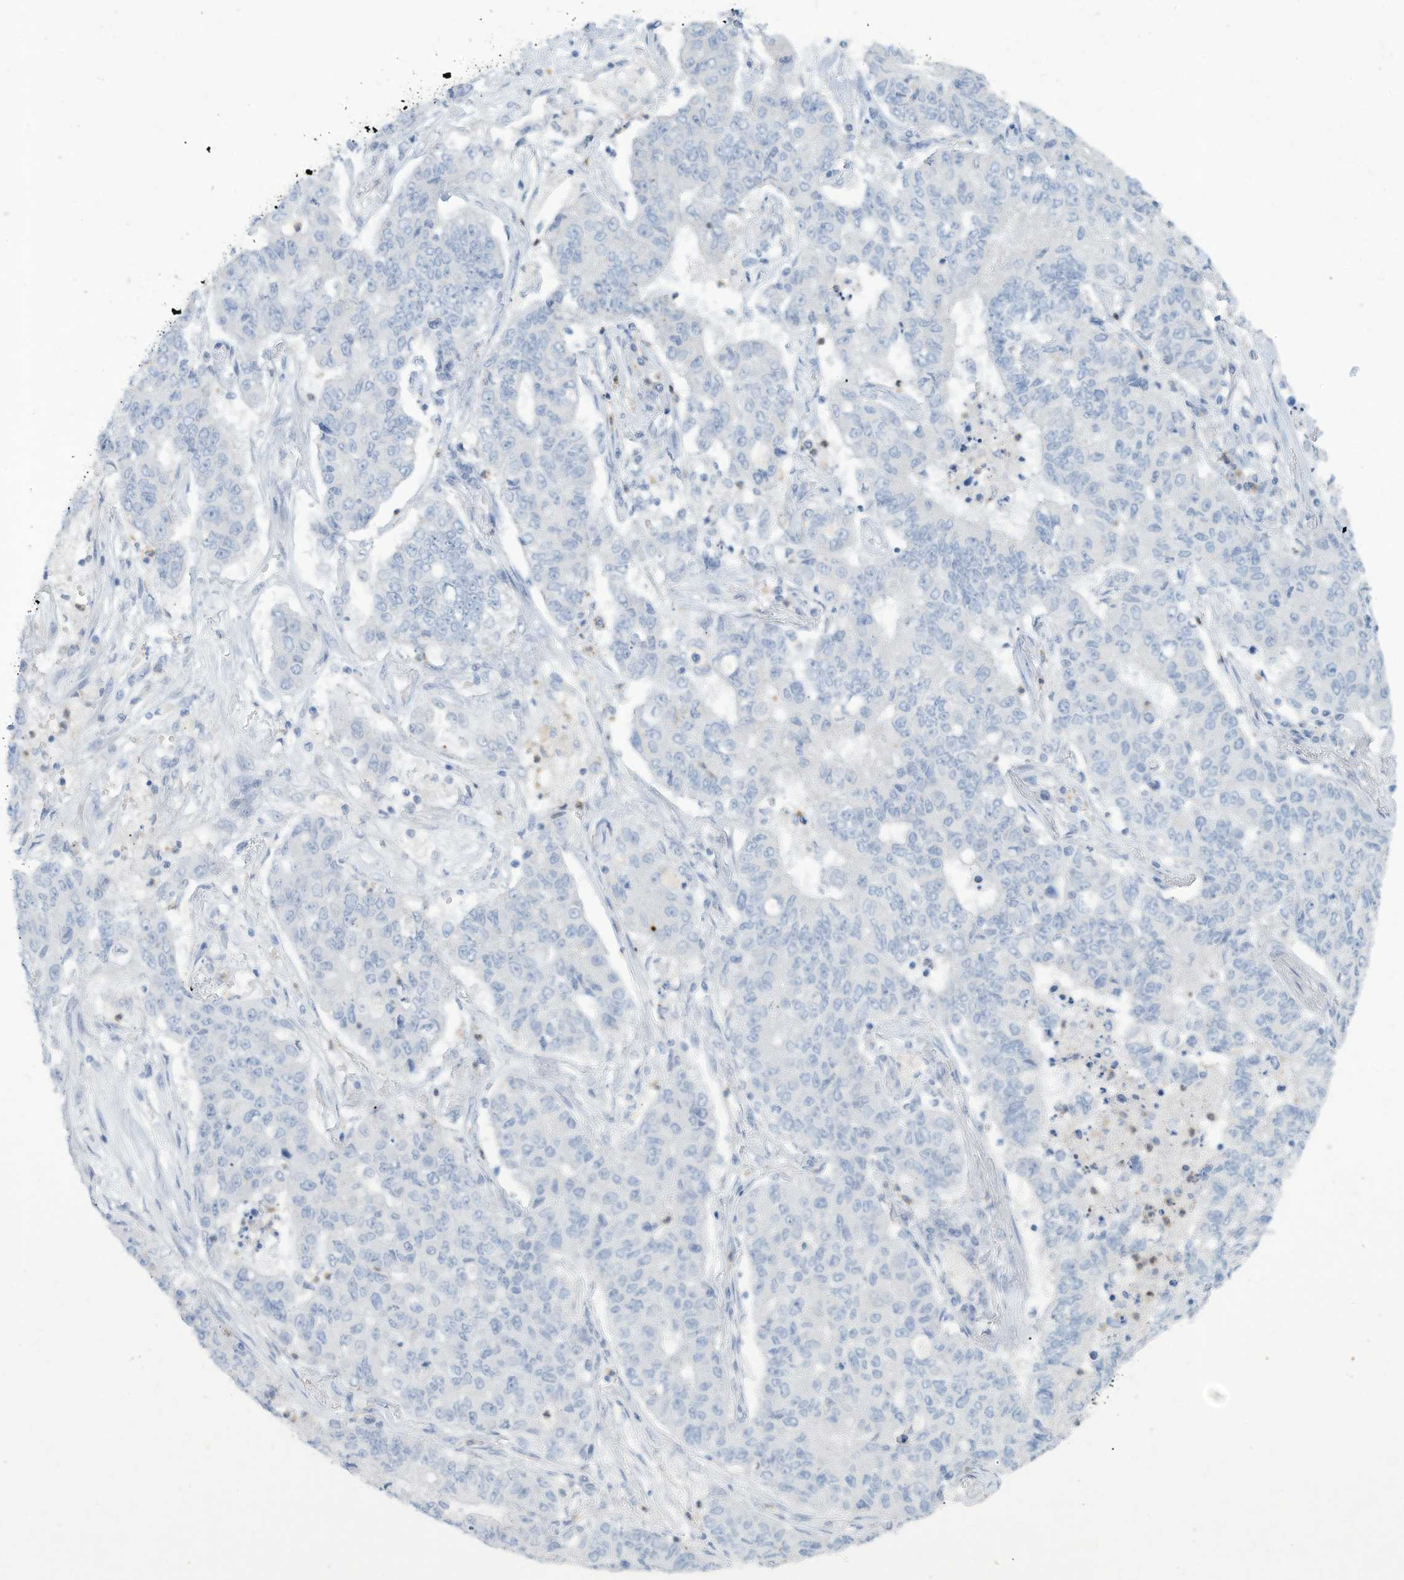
{"staining": {"intensity": "negative", "quantity": "none", "location": "none"}, "tissue": "lung cancer", "cell_type": "Tumor cells", "image_type": "cancer", "snomed": [{"axis": "morphology", "description": "Squamous cell carcinoma, NOS"}, {"axis": "topography", "description": "Lung"}], "caption": "Tumor cells are negative for protein expression in human lung cancer. (Brightfield microscopy of DAB (3,3'-diaminobenzidine) immunohistochemistry (IHC) at high magnification).", "gene": "ERI2", "patient": {"sex": "male", "age": 74}}